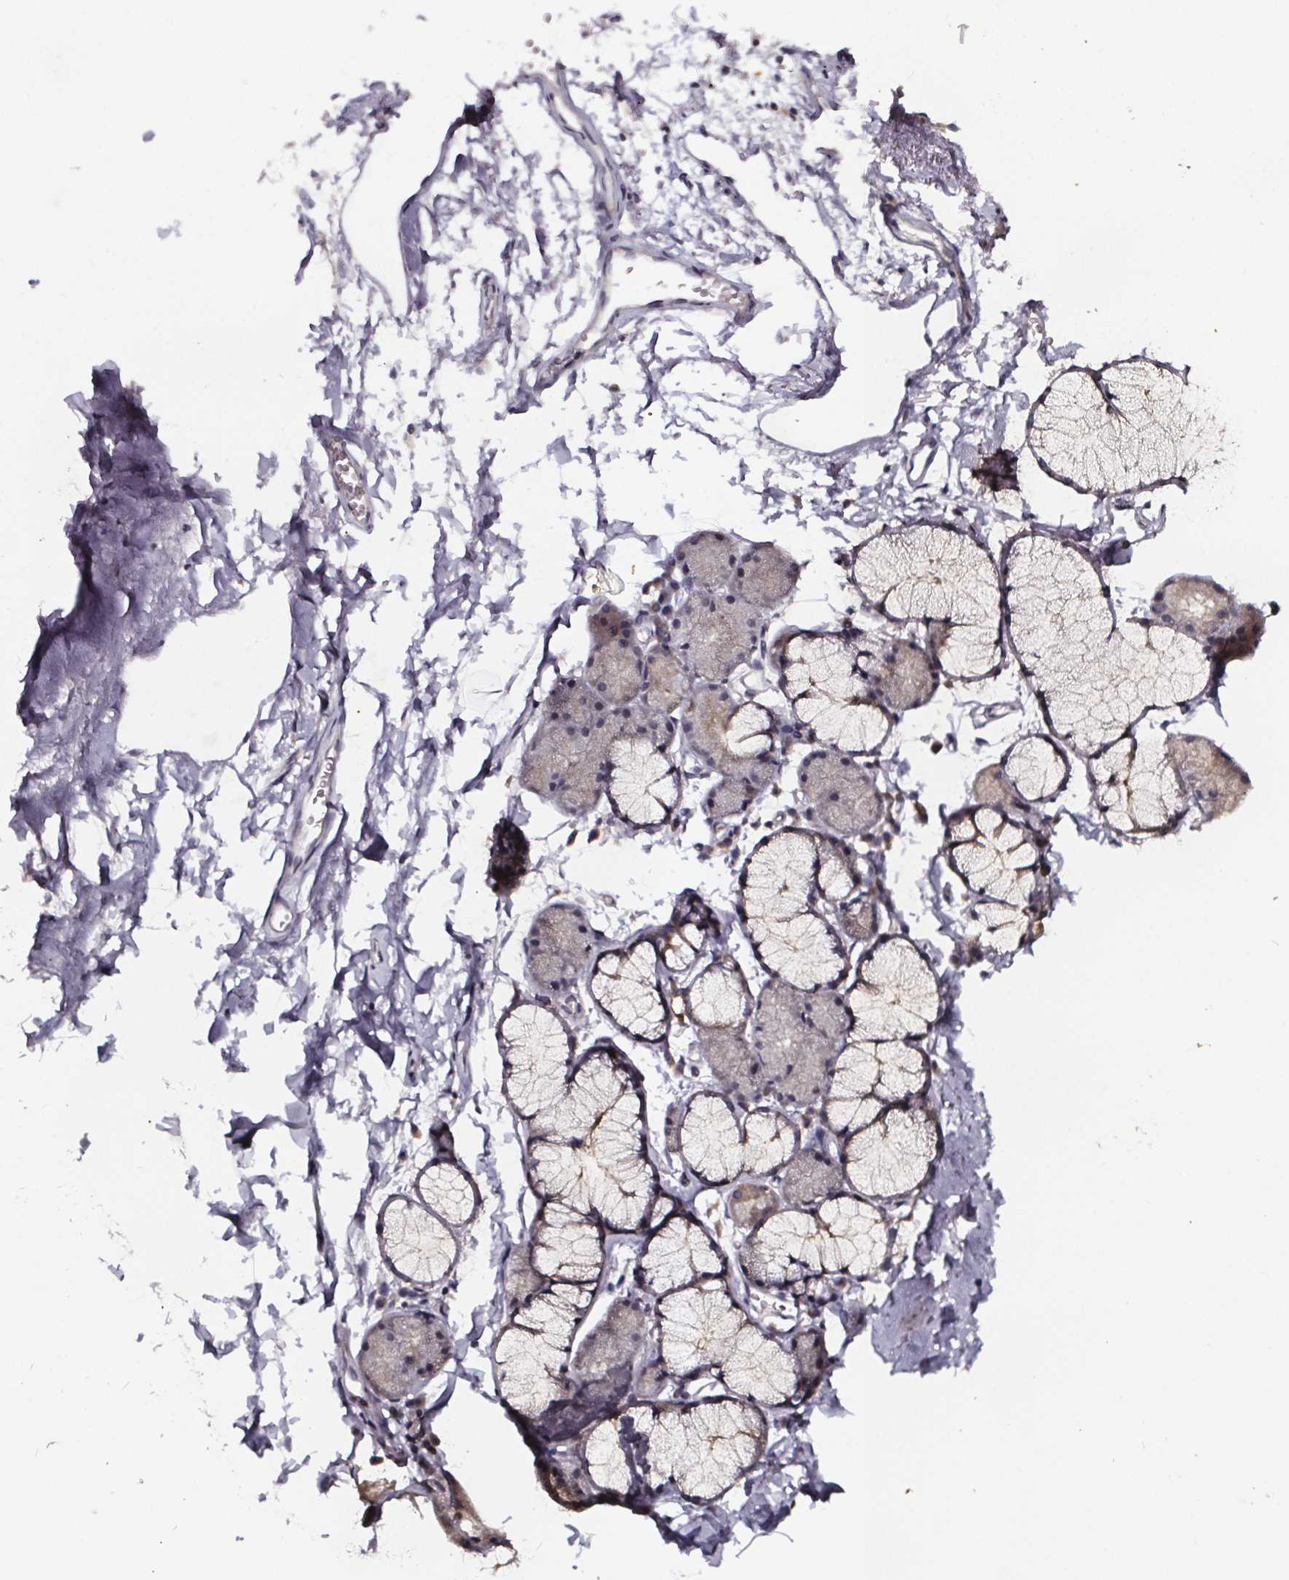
{"staining": {"intensity": "moderate", "quantity": "<25%", "location": "nuclear"}, "tissue": "soft tissue", "cell_type": "Chondrocytes", "image_type": "normal", "snomed": [{"axis": "morphology", "description": "Normal tissue, NOS"}, {"axis": "topography", "description": "Cartilage tissue"}, {"axis": "topography", "description": "Bronchus"}], "caption": "Immunohistochemistry photomicrograph of unremarkable soft tissue: human soft tissue stained using immunohistochemistry (IHC) demonstrates low levels of moderate protein expression localized specifically in the nuclear of chondrocytes, appearing as a nuclear brown color.", "gene": "SMIM1", "patient": {"sex": "female", "age": 79}}